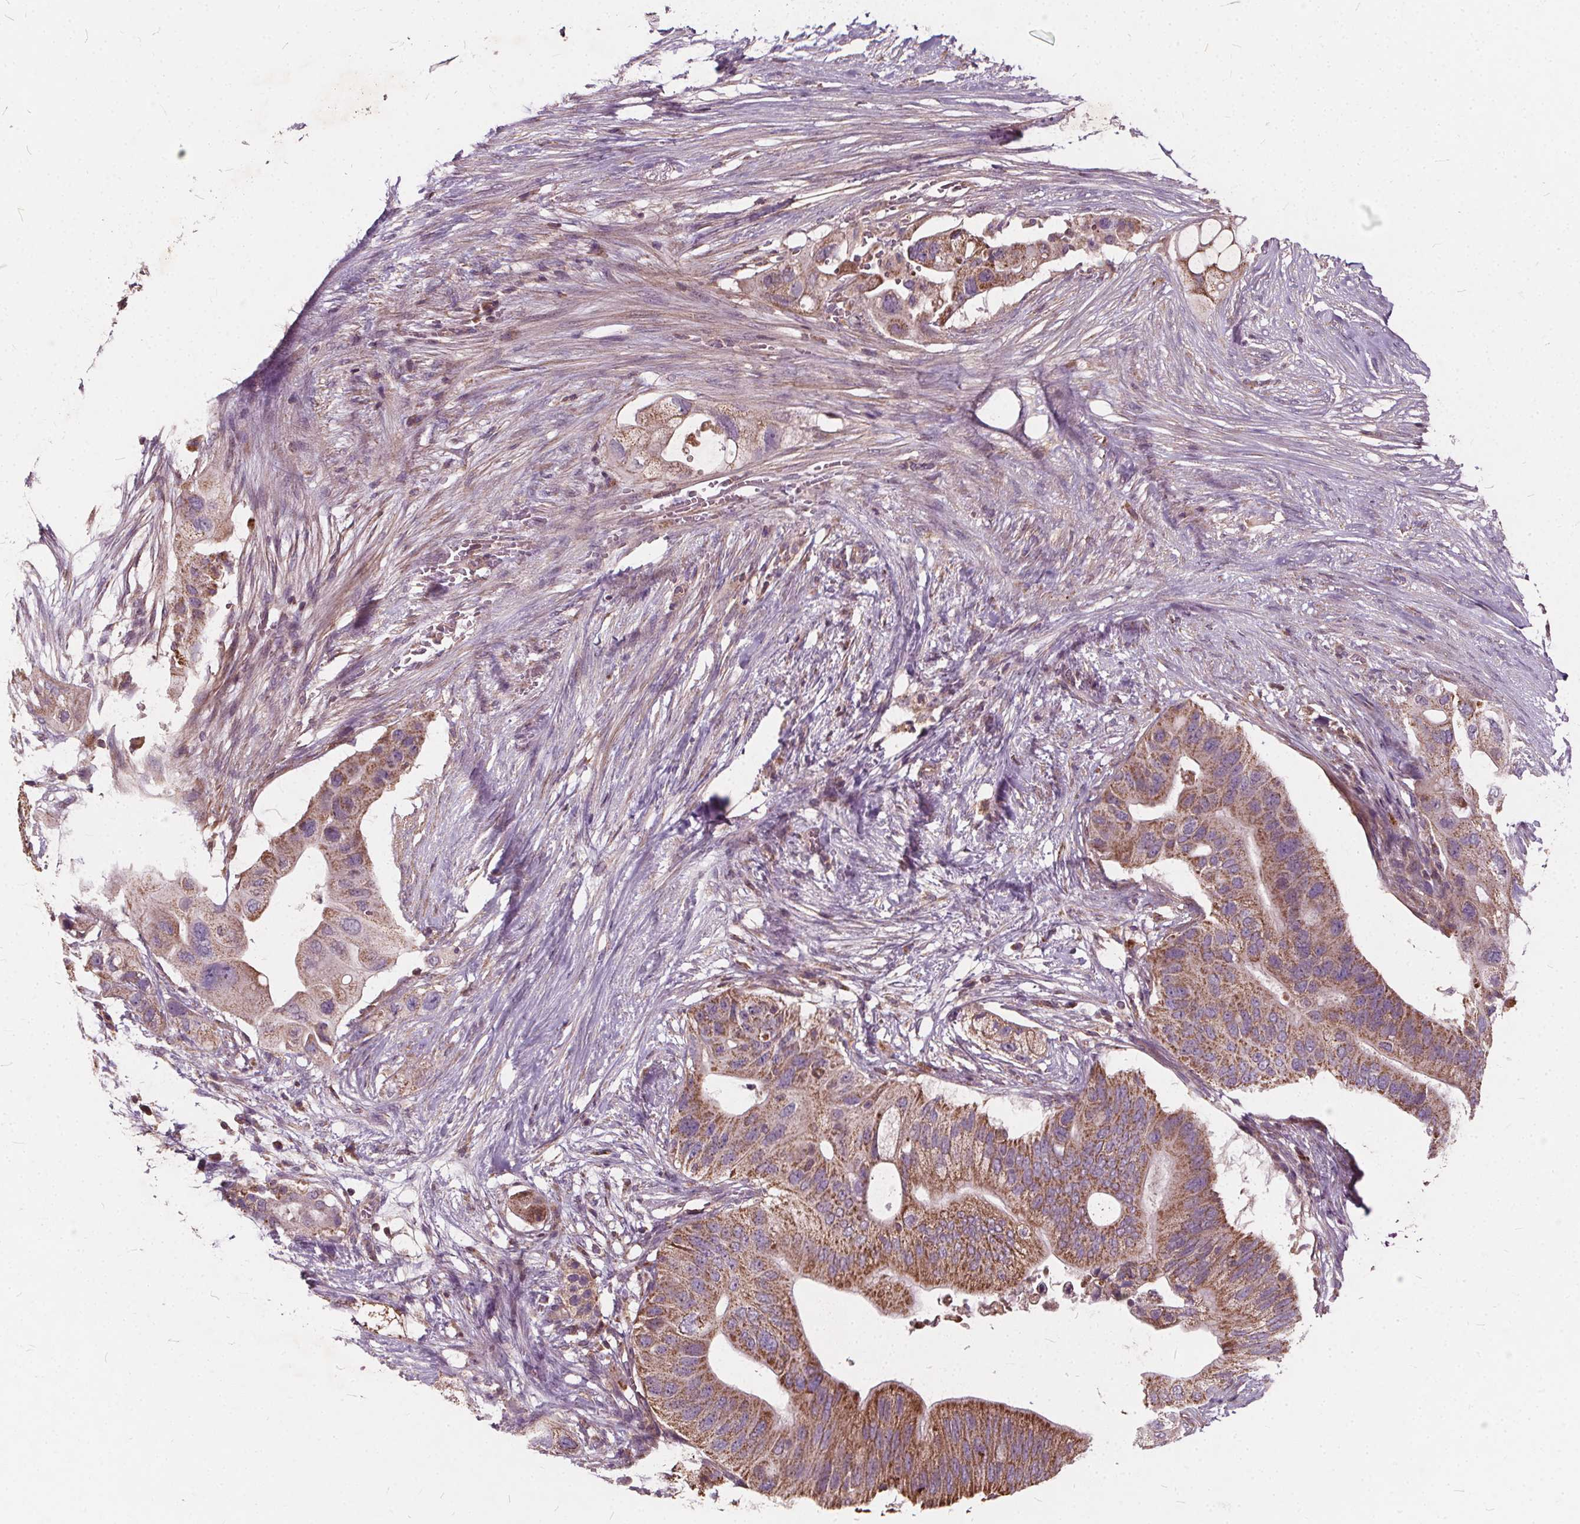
{"staining": {"intensity": "moderate", "quantity": ">75%", "location": "cytoplasmic/membranous"}, "tissue": "pancreatic cancer", "cell_type": "Tumor cells", "image_type": "cancer", "snomed": [{"axis": "morphology", "description": "Adenocarcinoma, NOS"}, {"axis": "topography", "description": "Pancreas"}], "caption": "Immunohistochemical staining of human adenocarcinoma (pancreatic) demonstrates medium levels of moderate cytoplasmic/membranous protein expression in approximately >75% of tumor cells. Nuclei are stained in blue.", "gene": "ORAI2", "patient": {"sex": "female", "age": 72}}